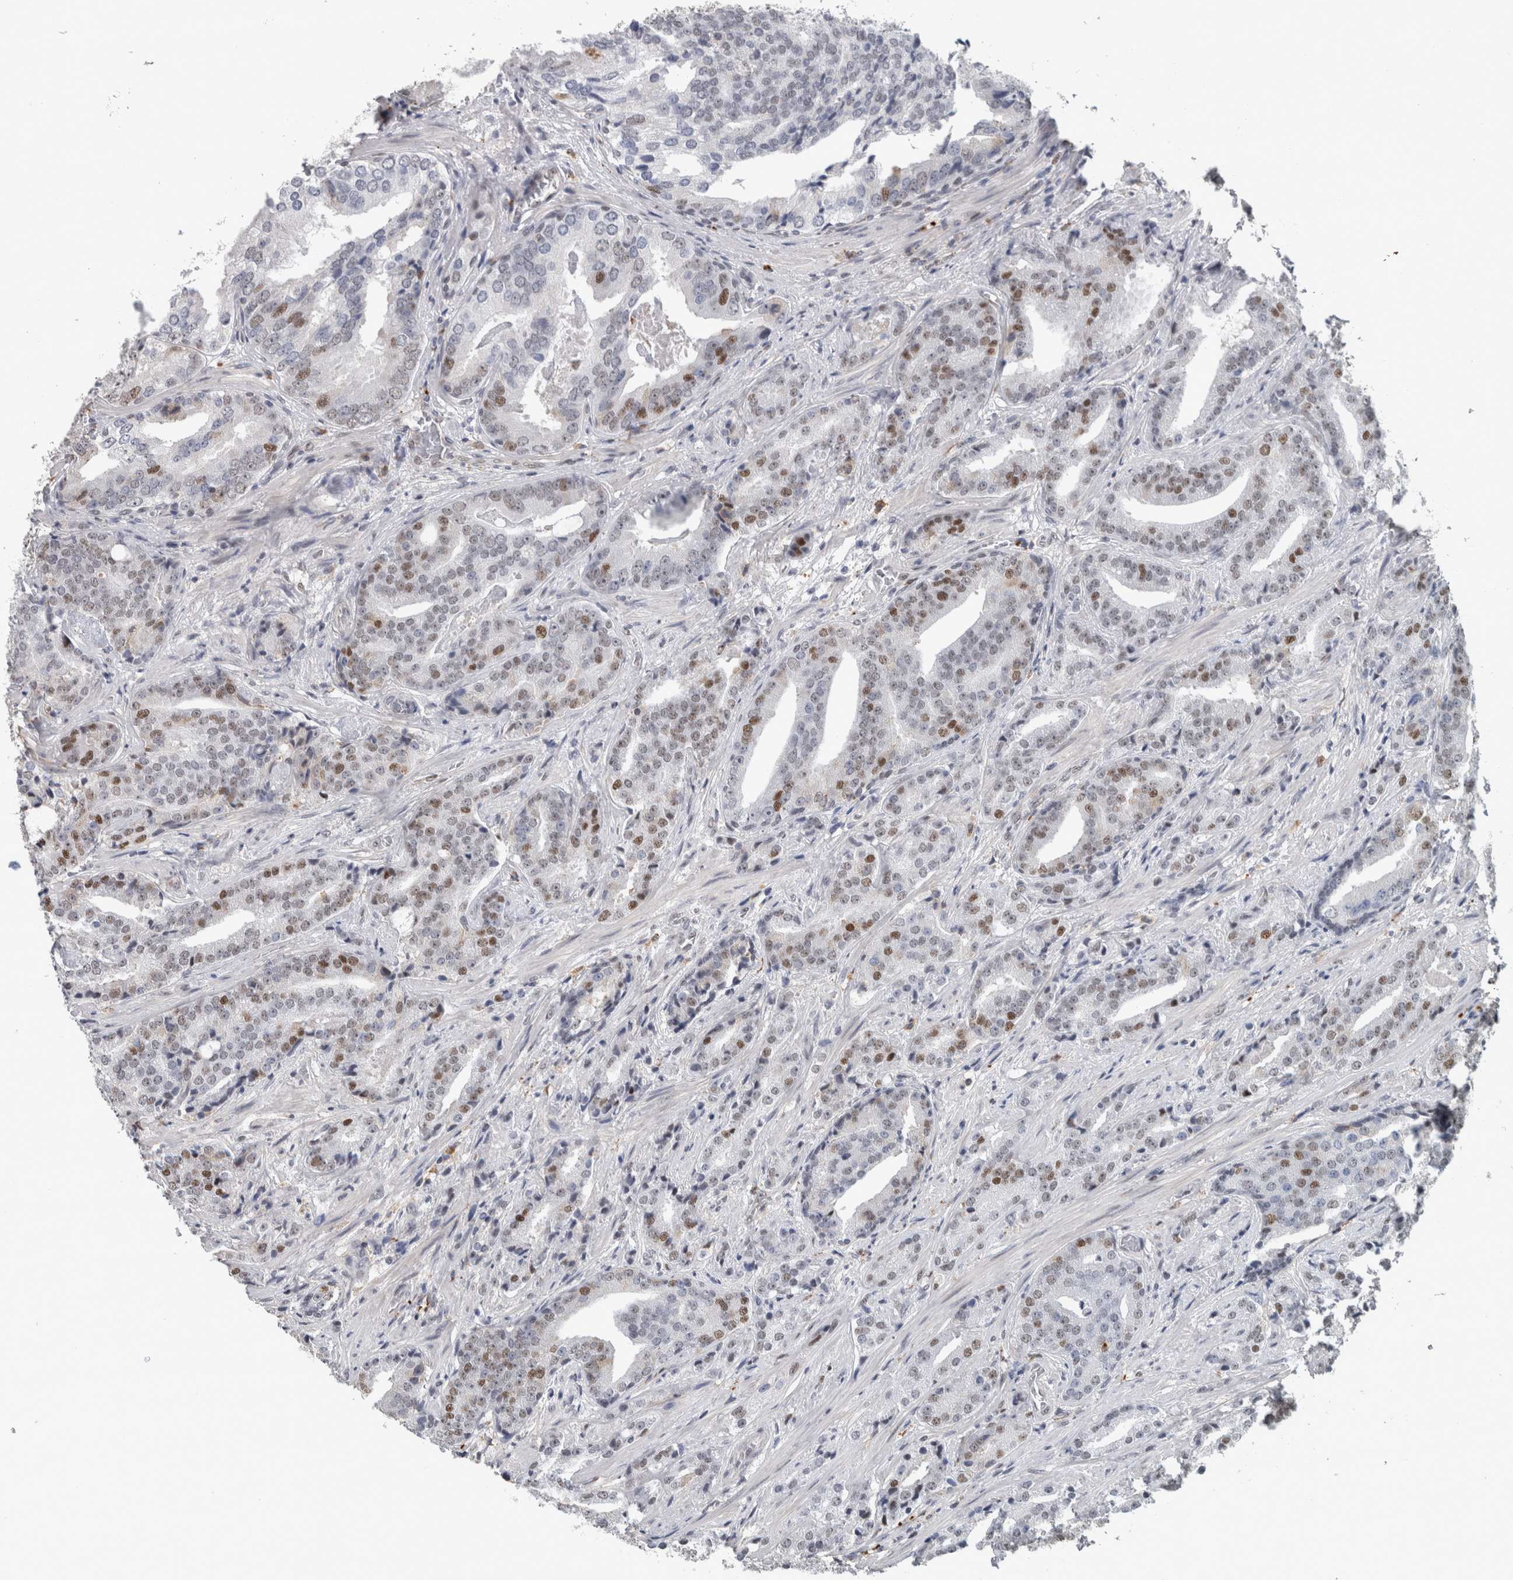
{"staining": {"intensity": "moderate", "quantity": "<25%", "location": "nuclear"}, "tissue": "prostate cancer", "cell_type": "Tumor cells", "image_type": "cancer", "snomed": [{"axis": "morphology", "description": "Adenocarcinoma, Low grade"}, {"axis": "topography", "description": "Prostate"}], "caption": "Tumor cells demonstrate low levels of moderate nuclear positivity in approximately <25% of cells in human prostate cancer (low-grade adenocarcinoma).", "gene": "POLD2", "patient": {"sex": "male", "age": 67}}